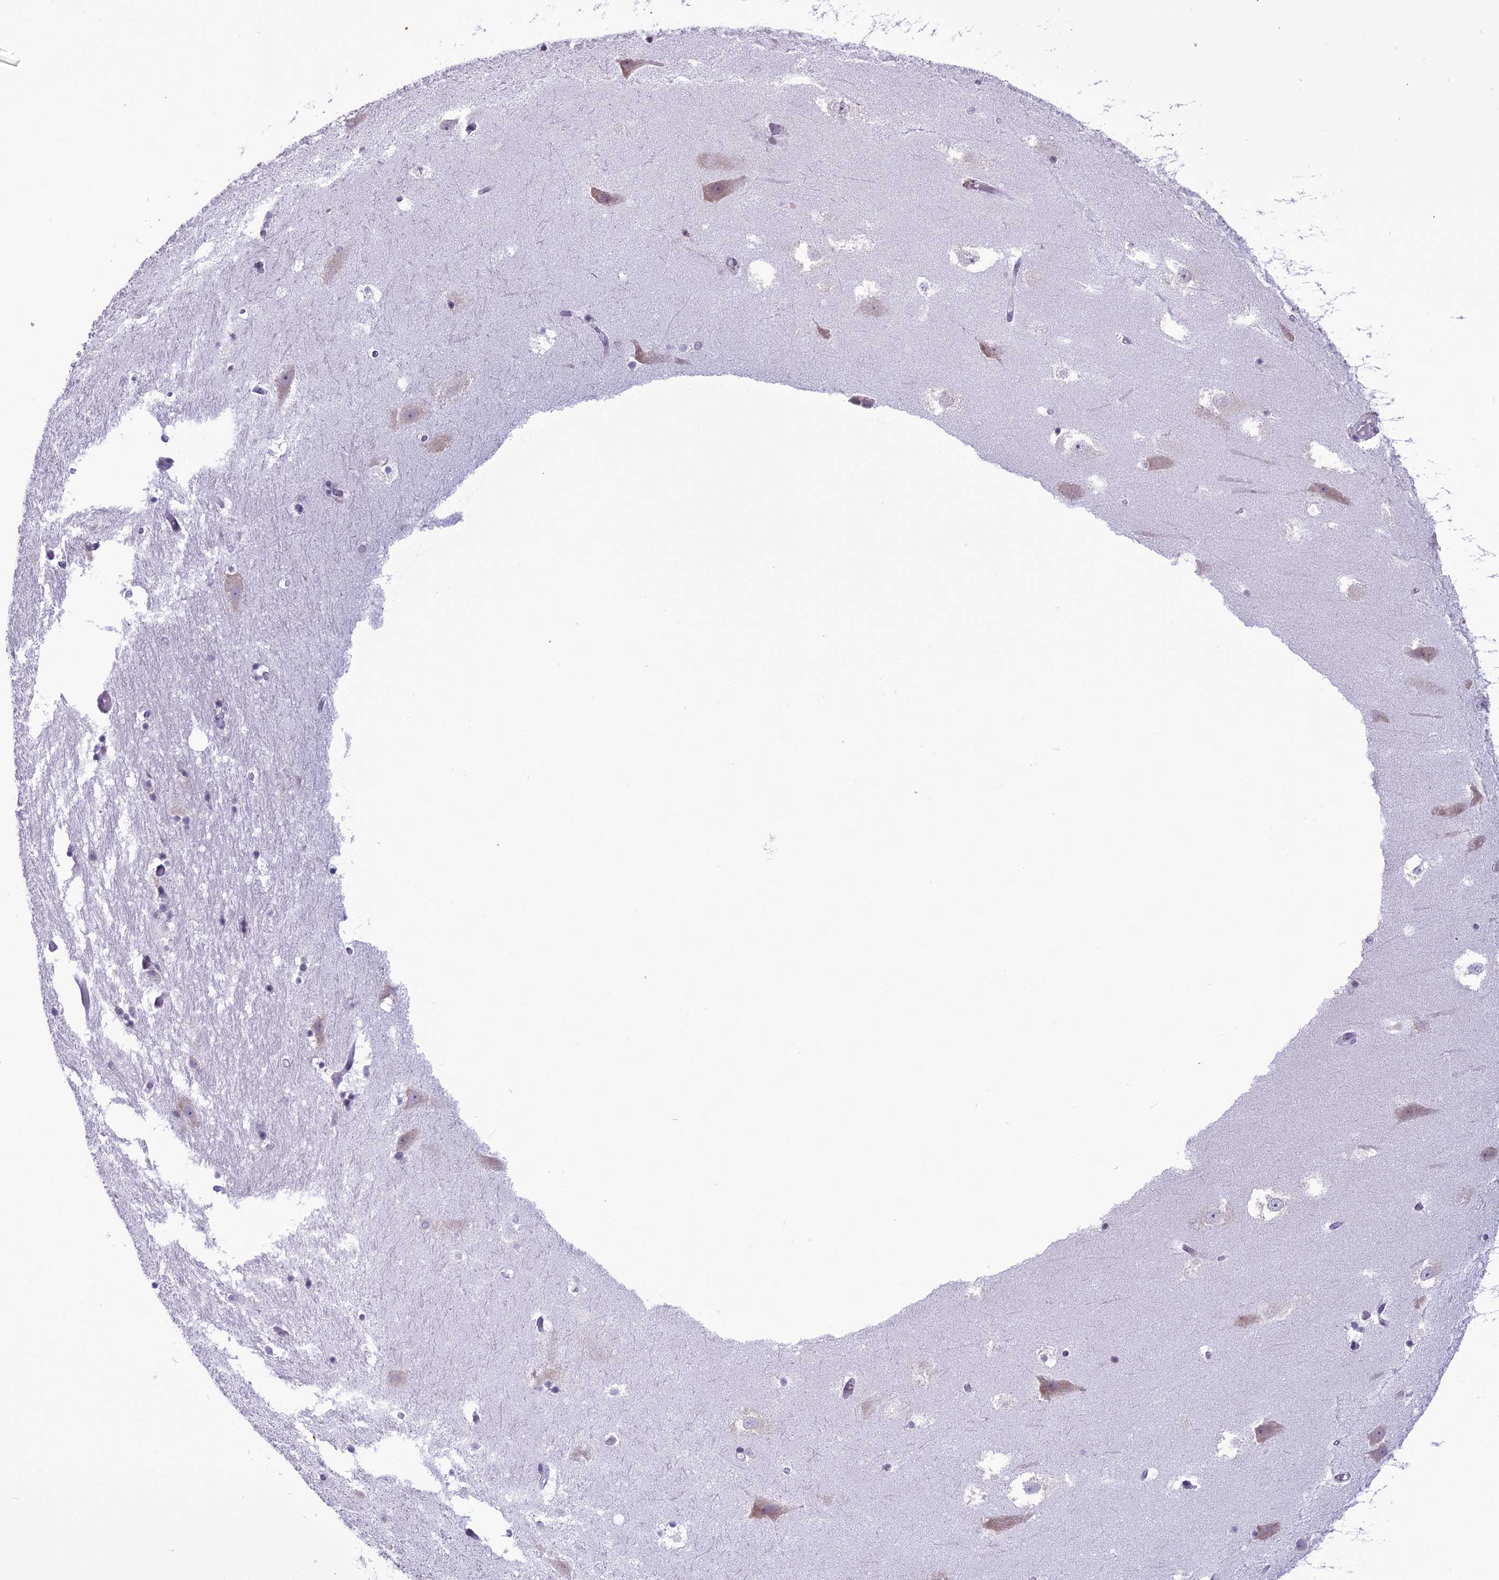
{"staining": {"intensity": "negative", "quantity": "none", "location": "none"}, "tissue": "hippocampus", "cell_type": "Glial cells", "image_type": "normal", "snomed": [{"axis": "morphology", "description": "Normal tissue, NOS"}, {"axis": "topography", "description": "Hippocampus"}], "caption": "A micrograph of hippocampus stained for a protein demonstrates no brown staining in glial cells. Brightfield microscopy of immunohistochemistry (IHC) stained with DAB (3,3'-diaminobenzidine) (brown) and hematoxylin (blue), captured at high magnification.", "gene": "RPS26", "patient": {"sex": "female", "age": 52}}